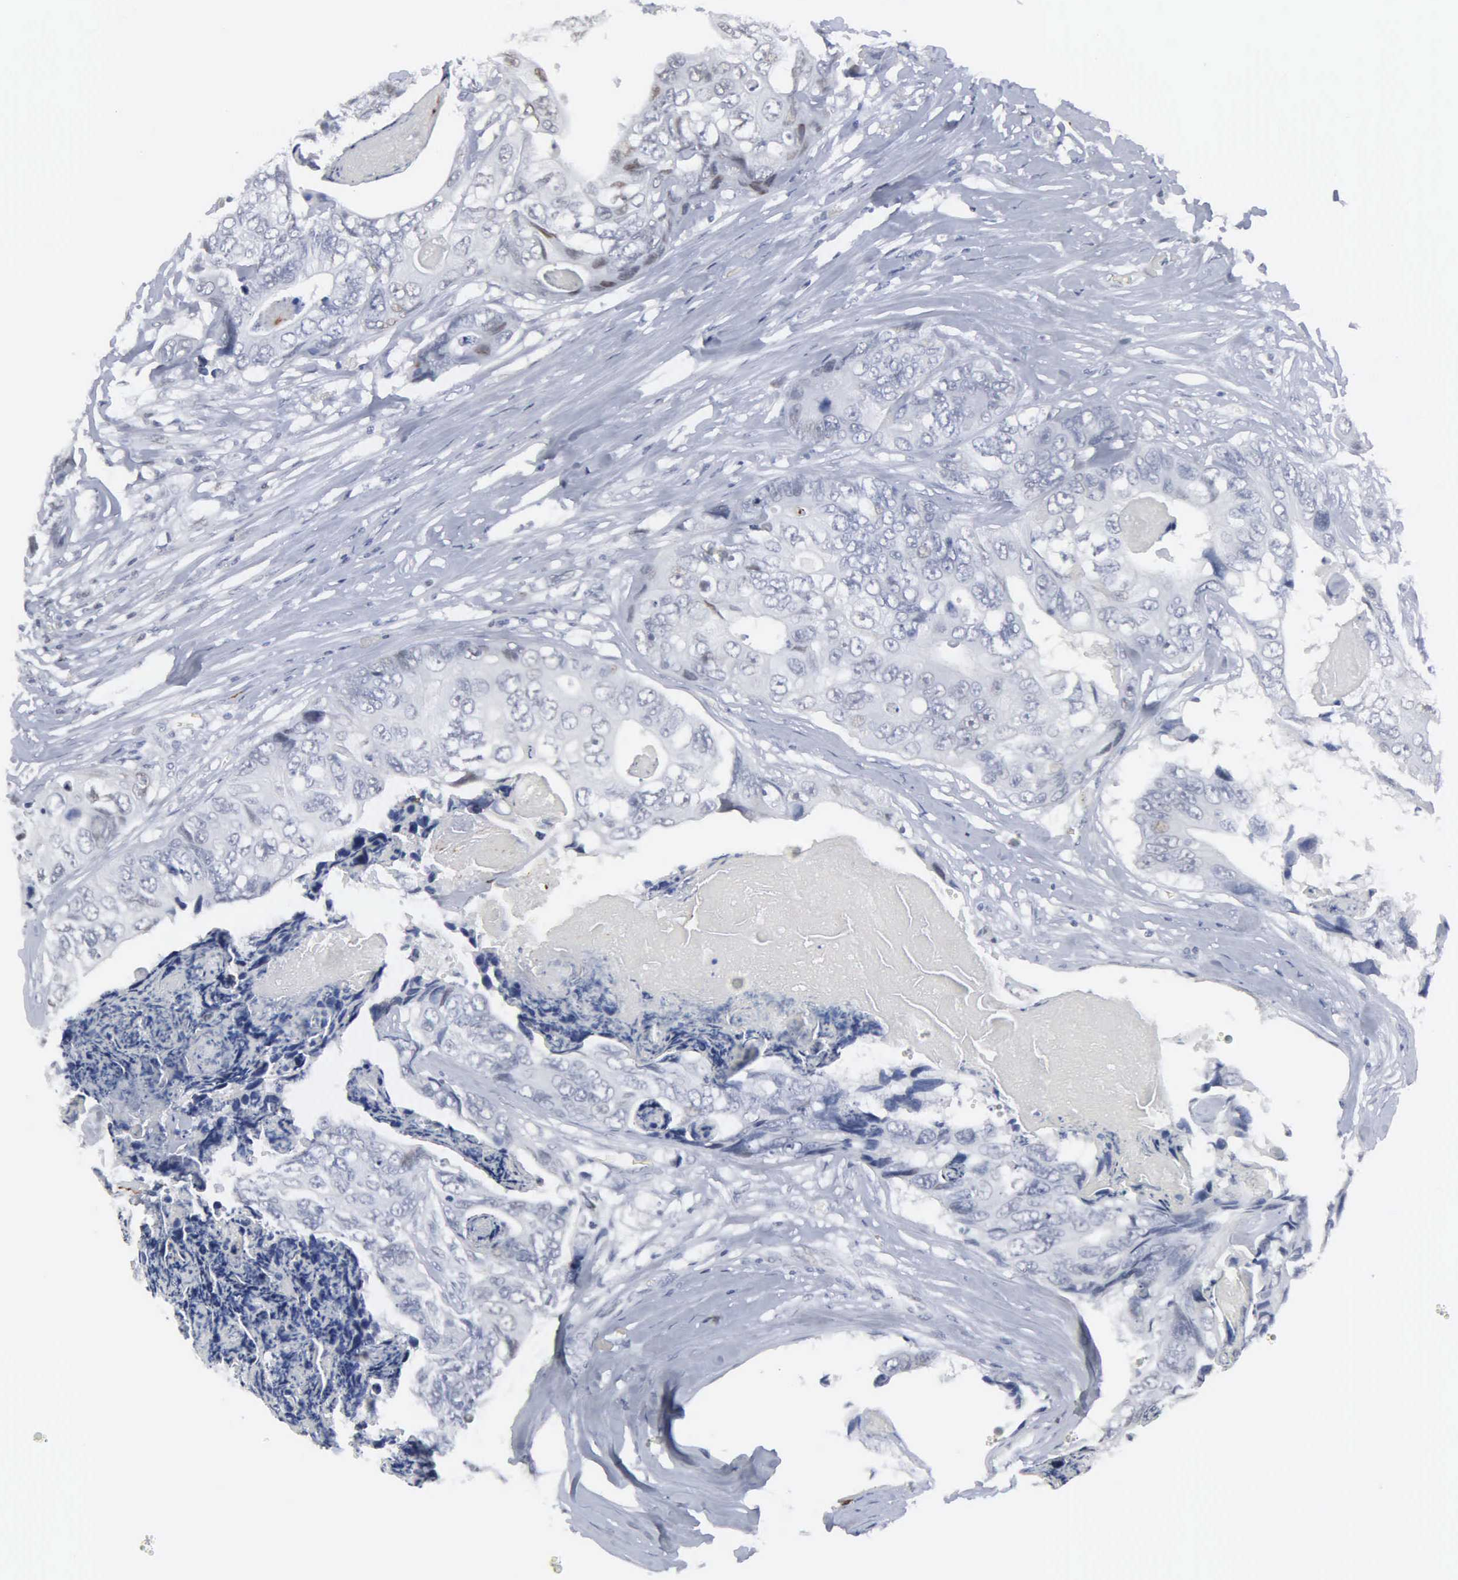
{"staining": {"intensity": "negative", "quantity": "none", "location": "none"}, "tissue": "colorectal cancer", "cell_type": "Tumor cells", "image_type": "cancer", "snomed": [{"axis": "morphology", "description": "Adenocarcinoma, NOS"}, {"axis": "topography", "description": "Colon"}], "caption": "High power microscopy histopathology image of an immunohistochemistry image of colorectal cancer (adenocarcinoma), revealing no significant positivity in tumor cells.", "gene": "SPIN3", "patient": {"sex": "female", "age": 86}}